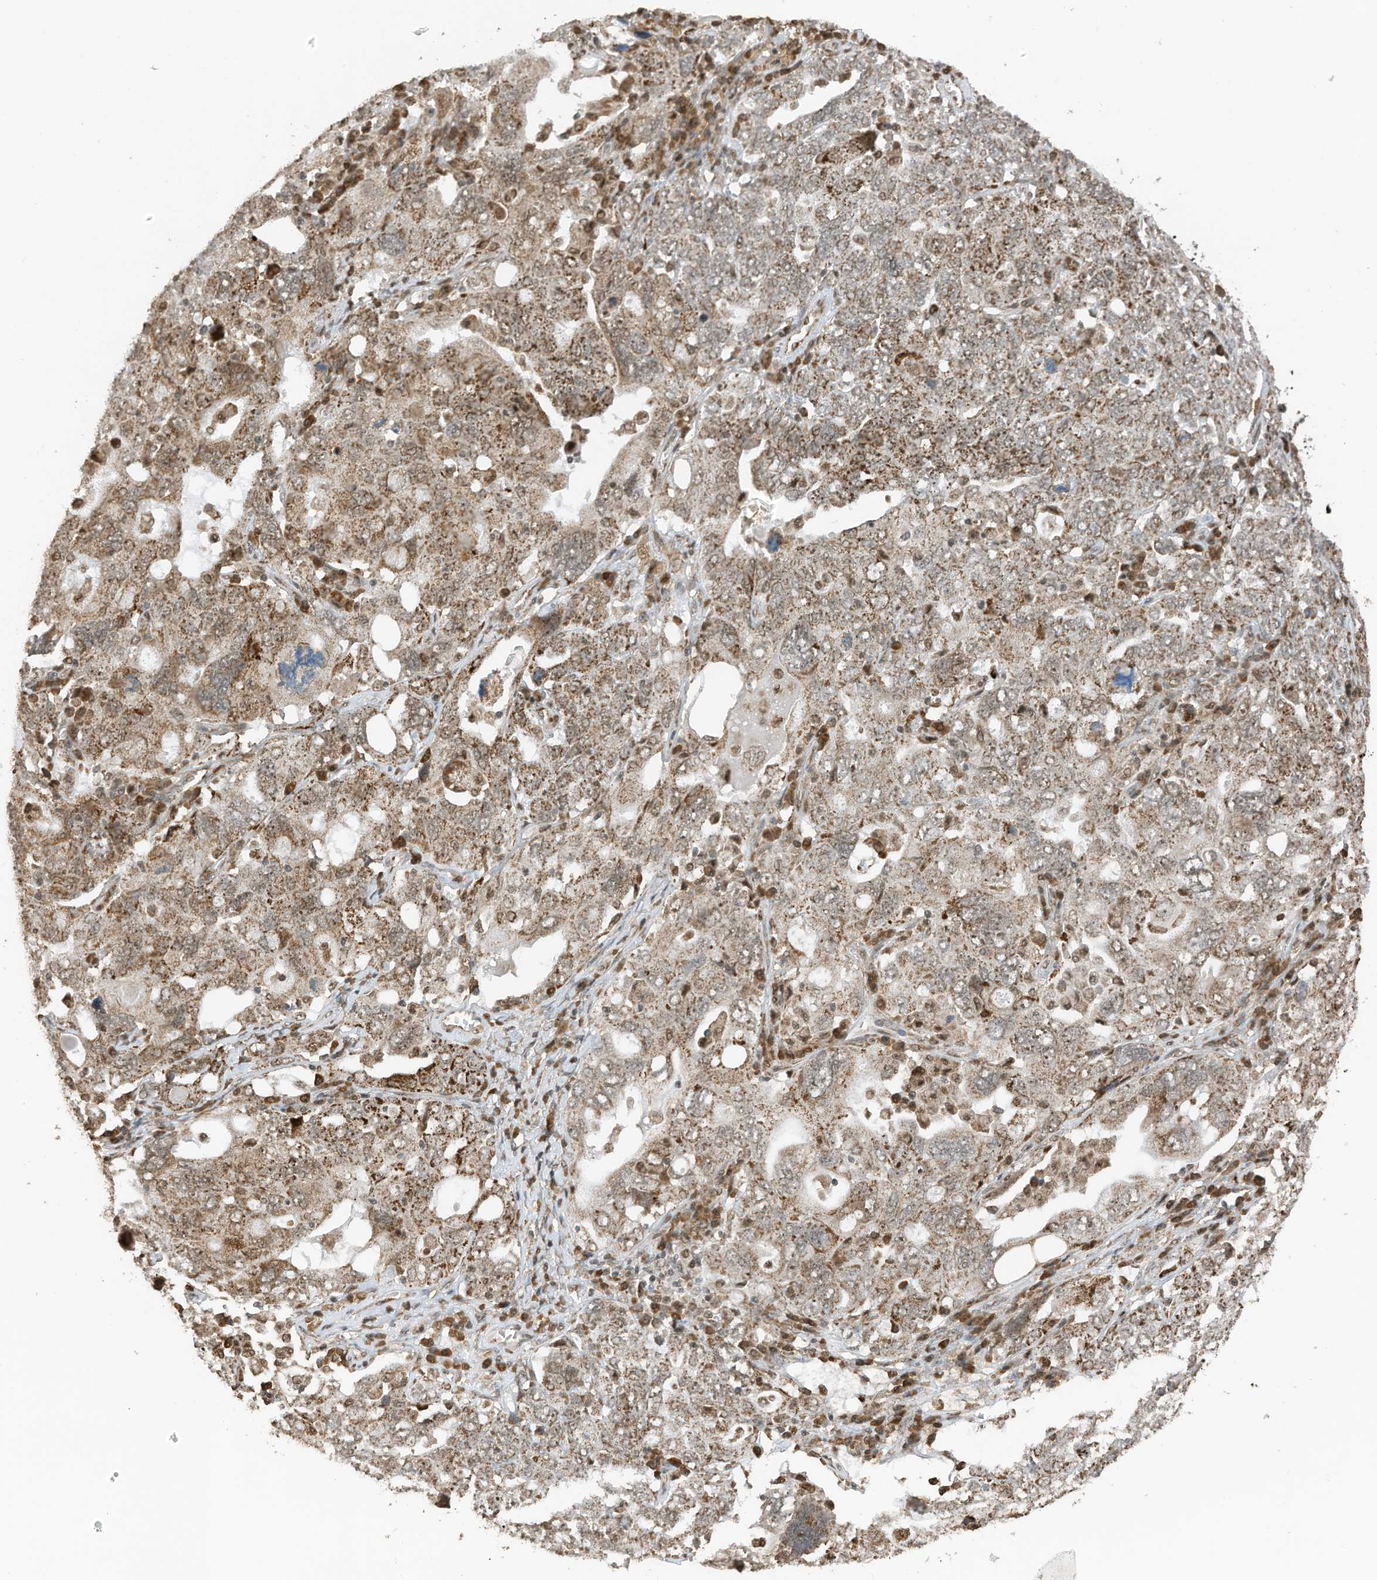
{"staining": {"intensity": "moderate", "quantity": ">75%", "location": "cytoplasmic/membranous"}, "tissue": "ovarian cancer", "cell_type": "Tumor cells", "image_type": "cancer", "snomed": [{"axis": "morphology", "description": "Carcinoma, endometroid"}, {"axis": "topography", "description": "Ovary"}], "caption": "This micrograph shows immunohistochemistry (IHC) staining of human ovarian endometroid carcinoma, with medium moderate cytoplasmic/membranous positivity in approximately >75% of tumor cells.", "gene": "ERLEC1", "patient": {"sex": "female", "age": 62}}